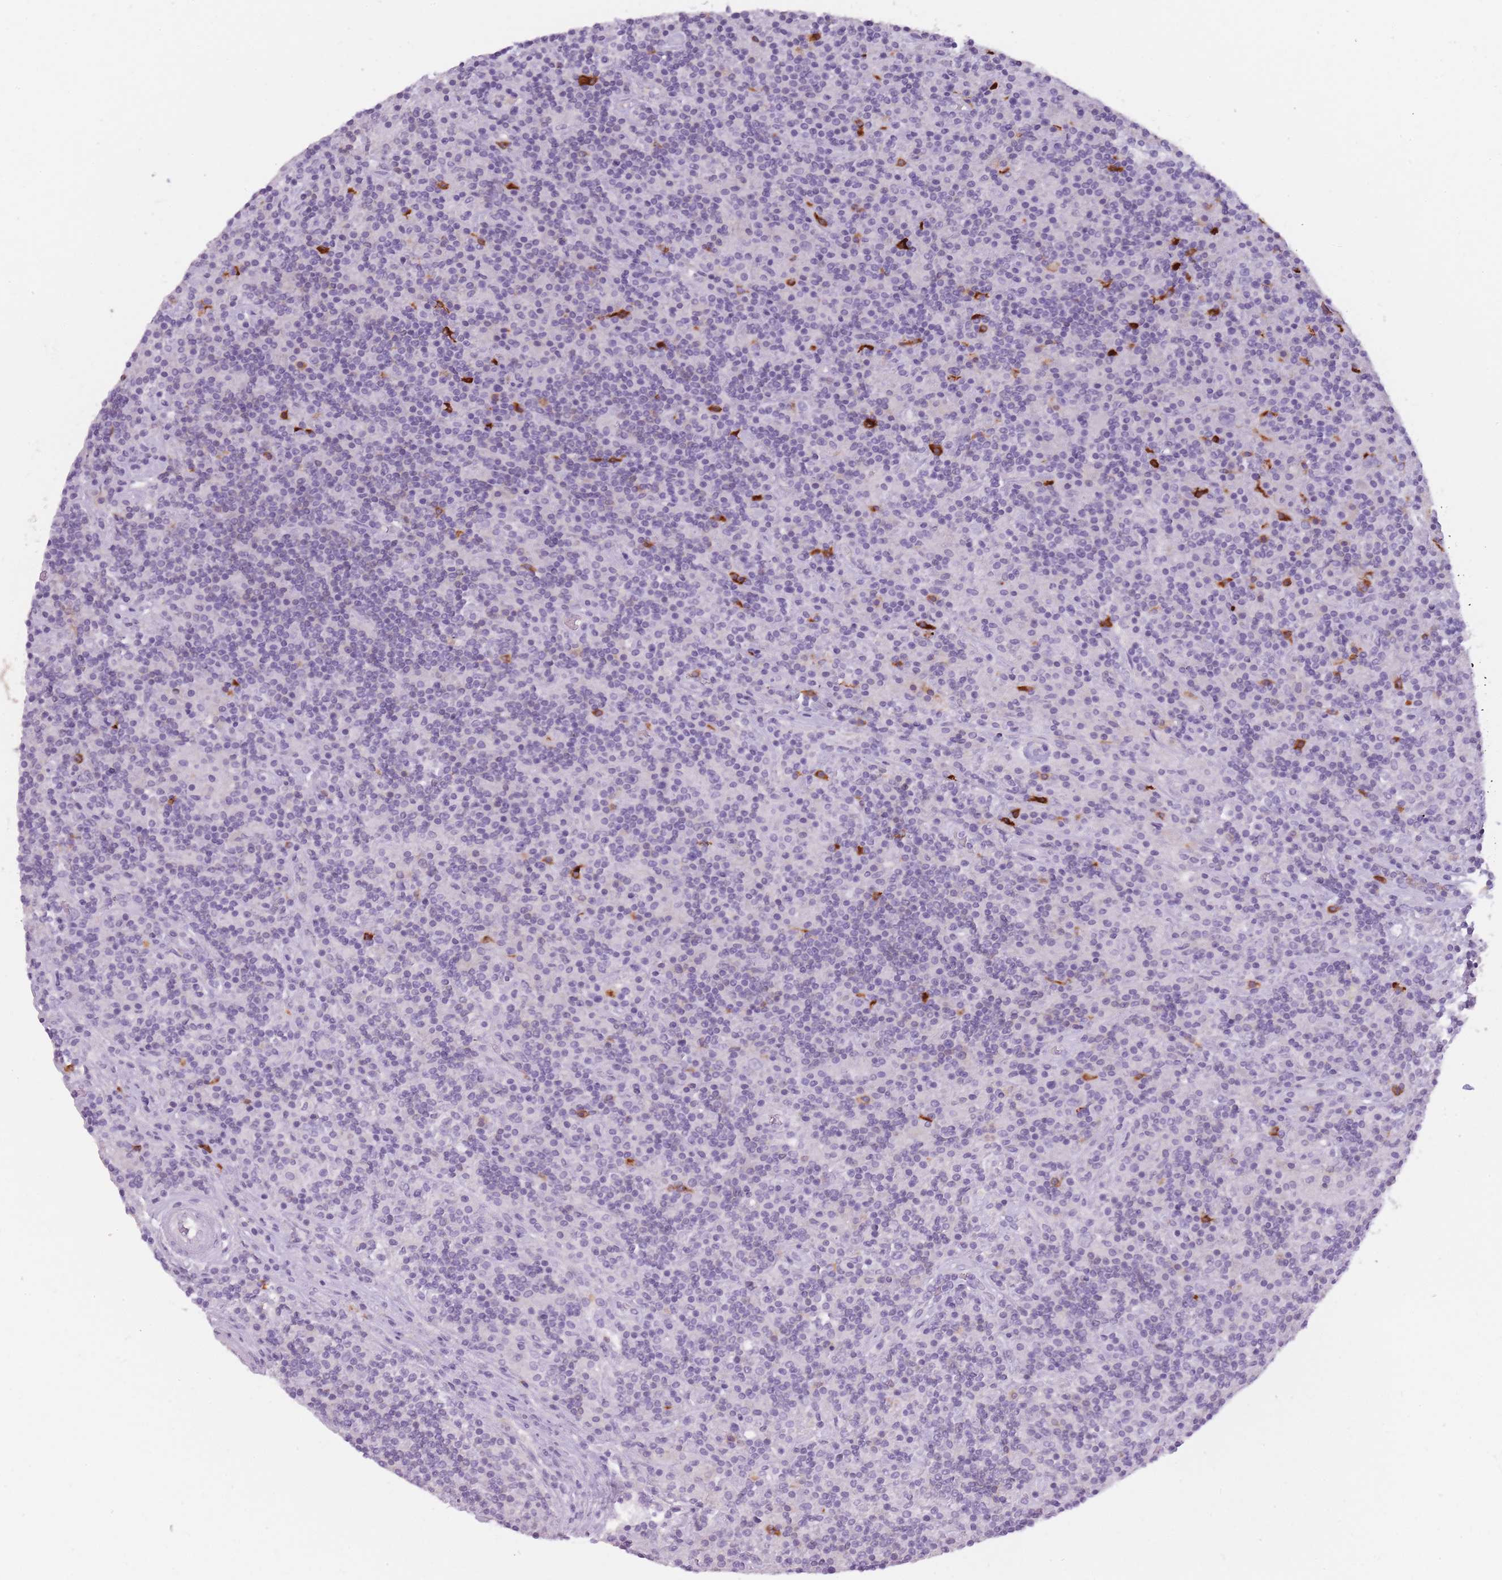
{"staining": {"intensity": "negative", "quantity": "none", "location": "none"}, "tissue": "lymphoma", "cell_type": "Tumor cells", "image_type": "cancer", "snomed": [{"axis": "morphology", "description": "Hodgkin's disease, NOS"}, {"axis": "topography", "description": "Lymph node"}], "caption": "Tumor cells show no significant expression in Hodgkin's disease.", "gene": "NDST2", "patient": {"sex": "male", "age": 70}}